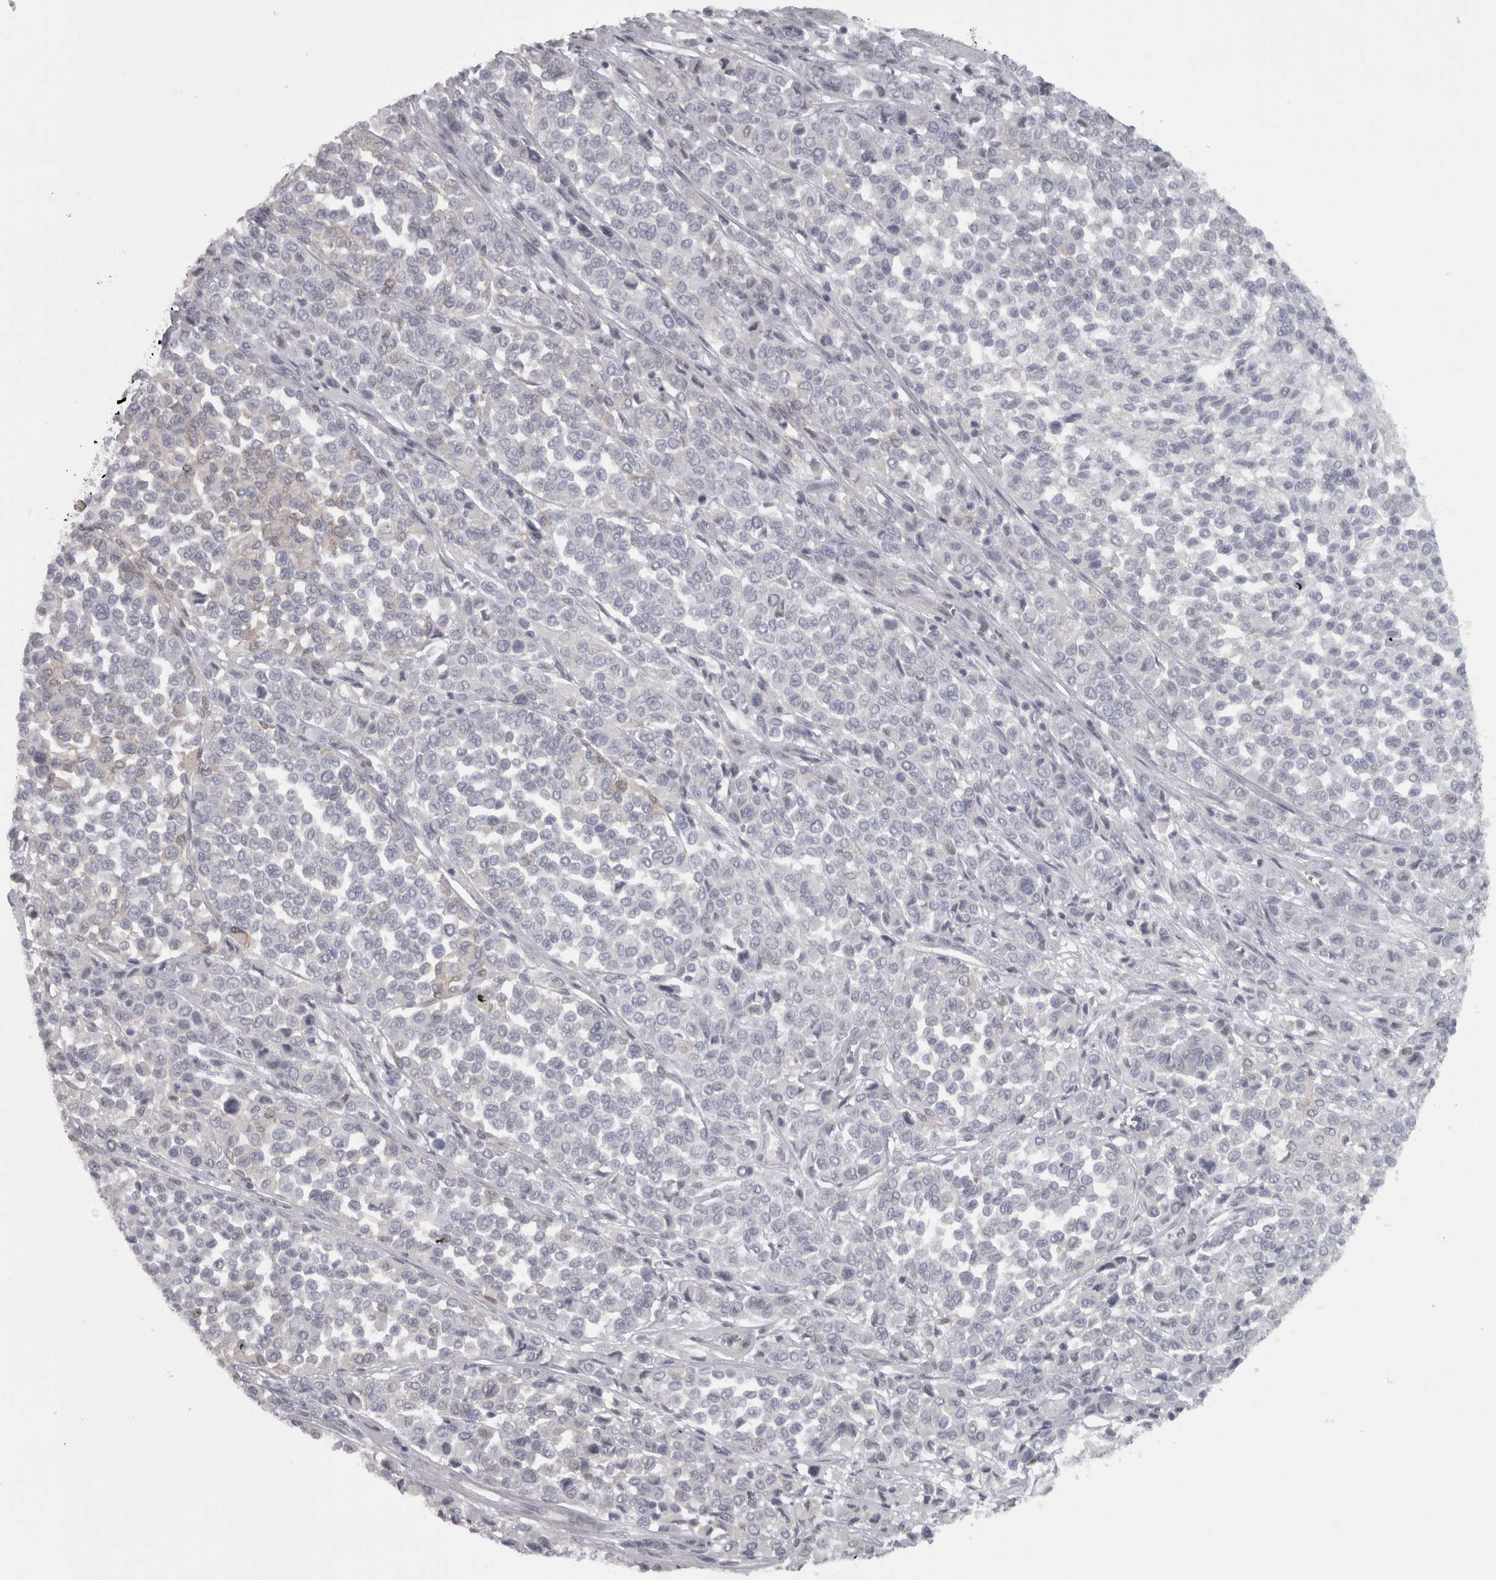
{"staining": {"intensity": "negative", "quantity": "none", "location": "none"}, "tissue": "melanoma", "cell_type": "Tumor cells", "image_type": "cancer", "snomed": [{"axis": "morphology", "description": "Malignant melanoma, Metastatic site"}, {"axis": "topography", "description": "Pancreas"}], "caption": "High power microscopy photomicrograph of an IHC image of melanoma, revealing no significant expression in tumor cells. (DAB (3,3'-diaminobenzidine) immunohistochemistry (IHC) visualized using brightfield microscopy, high magnification).", "gene": "PPP1R12B", "patient": {"sex": "female", "age": 30}}